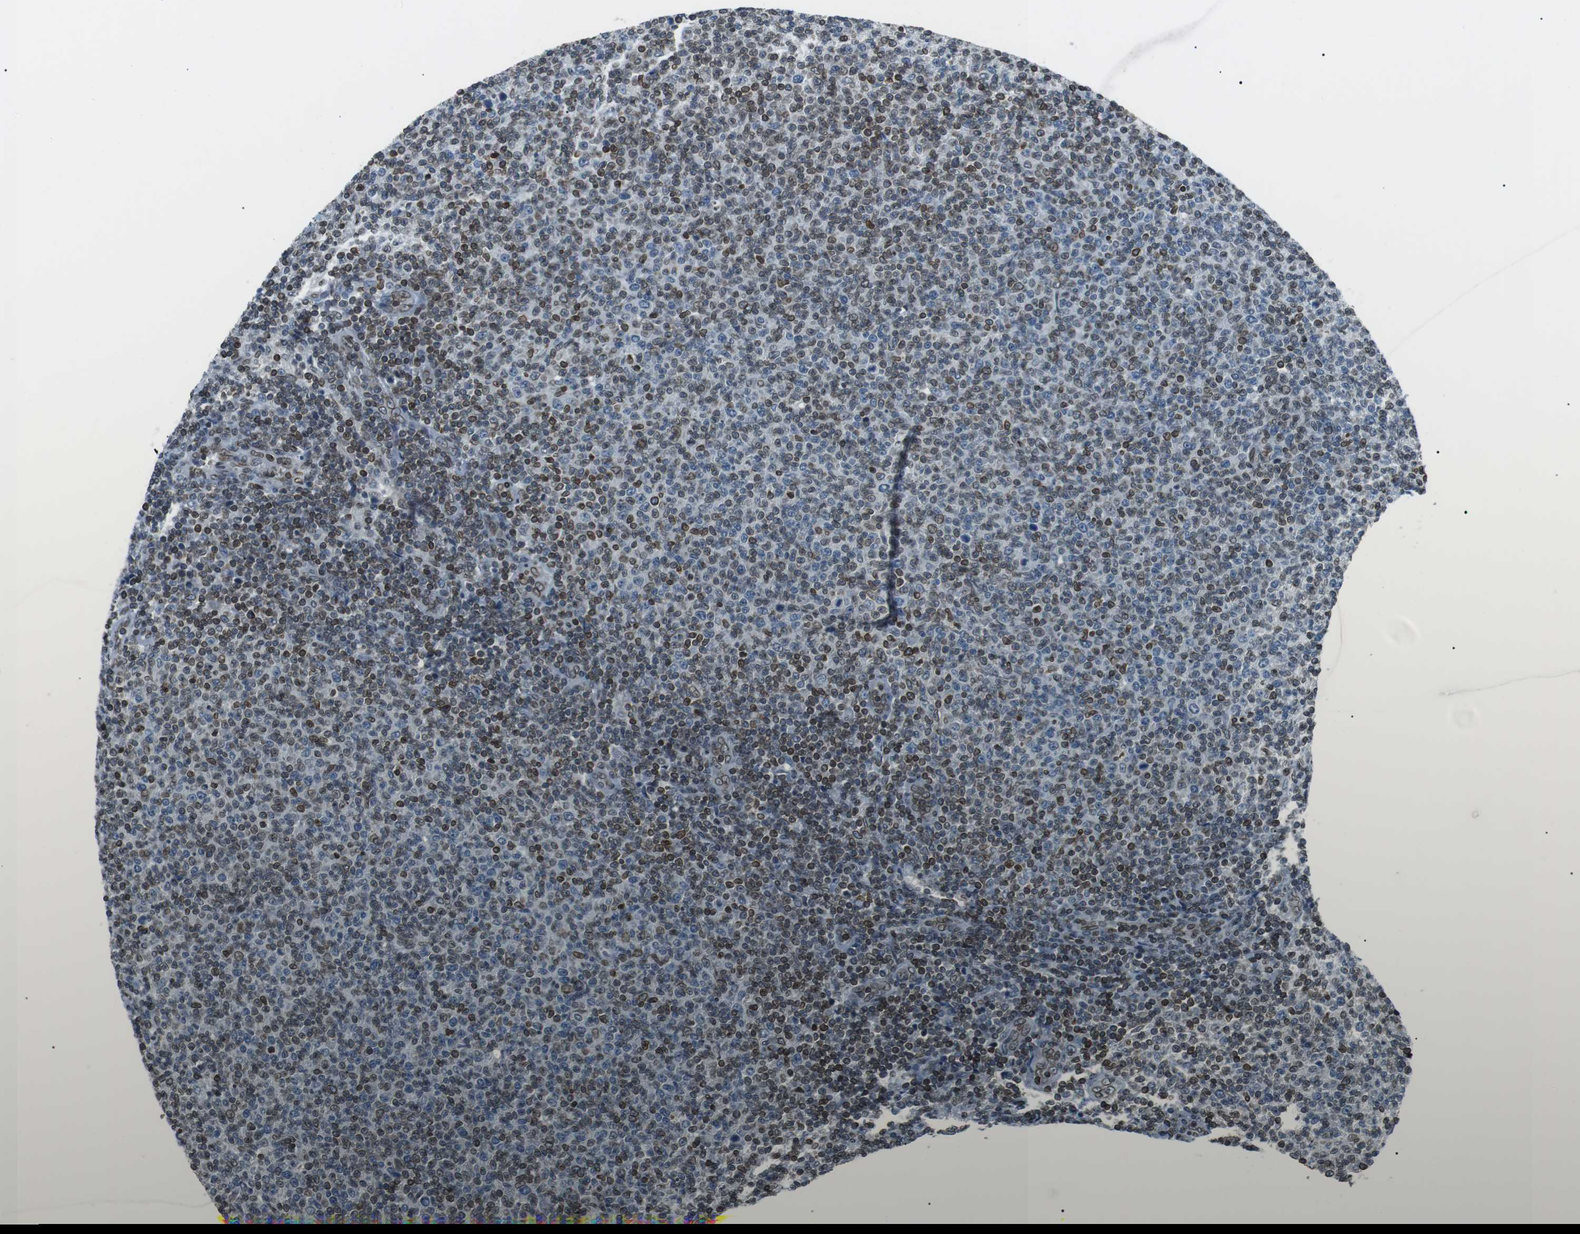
{"staining": {"intensity": "moderate", "quantity": "25%-75%", "location": "cytoplasmic/membranous,nuclear"}, "tissue": "lymphoma", "cell_type": "Tumor cells", "image_type": "cancer", "snomed": [{"axis": "morphology", "description": "Malignant lymphoma, non-Hodgkin's type, Low grade"}, {"axis": "topography", "description": "Lymph node"}], "caption": "Immunohistochemical staining of low-grade malignant lymphoma, non-Hodgkin's type demonstrates medium levels of moderate cytoplasmic/membranous and nuclear protein staining in about 25%-75% of tumor cells.", "gene": "TMX4", "patient": {"sex": "male", "age": 66}}